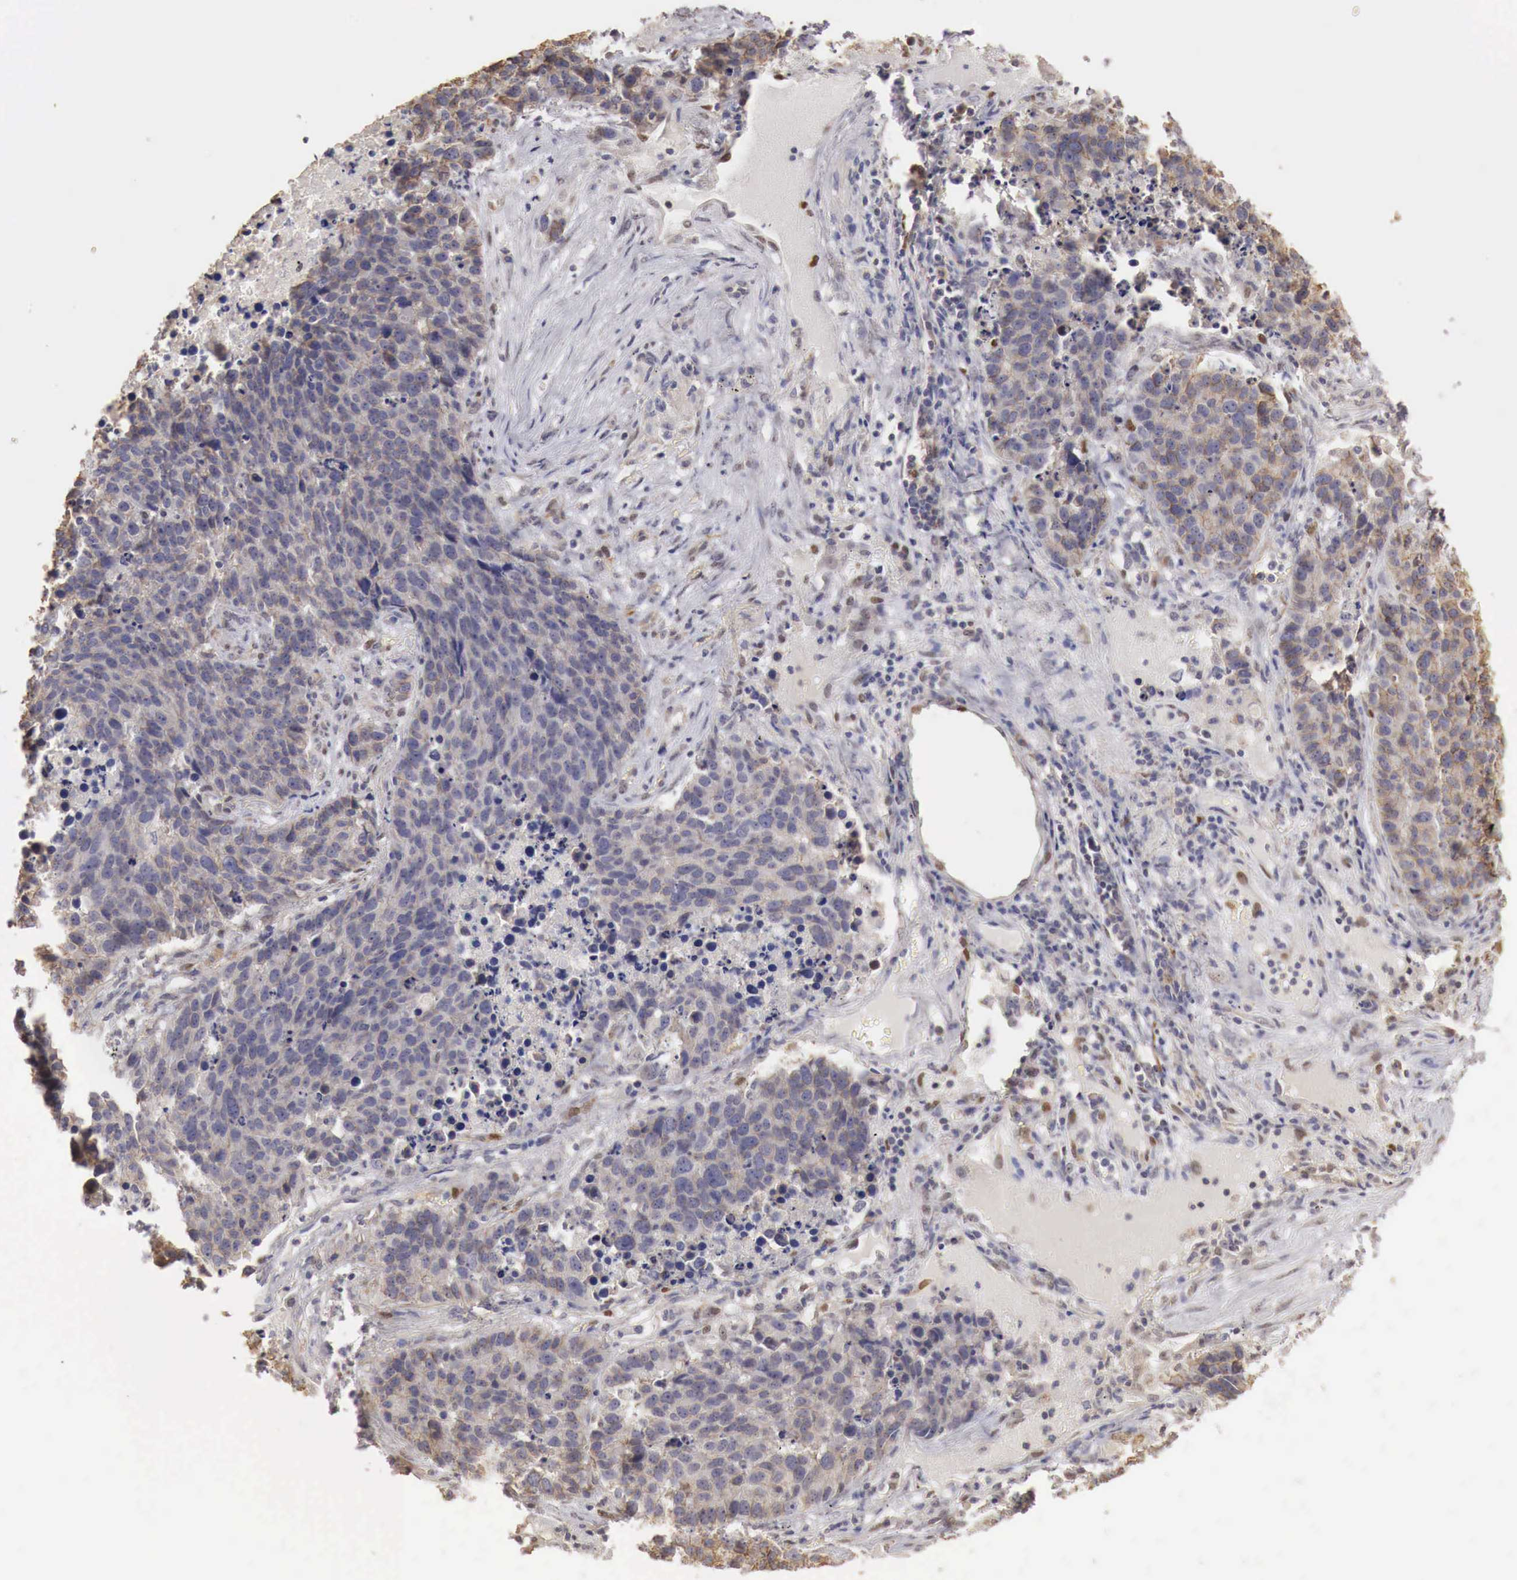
{"staining": {"intensity": "weak", "quantity": "<25%", "location": "cytoplasmic/membranous"}, "tissue": "lung cancer", "cell_type": "Tumor cells", "image_type": "cancer", "snomed": [{"axis": "morphology", "description": "Carcinoid, malignant, NOS"}, {"axis": "topography", "description": "Lung"}], "caption": "Immunohistochemistry of malignant carcinoid (lung) shows no staining in tumor cells.", "gene": "KHDRBS2", "patient": {"sex": "male", "age": 60}}